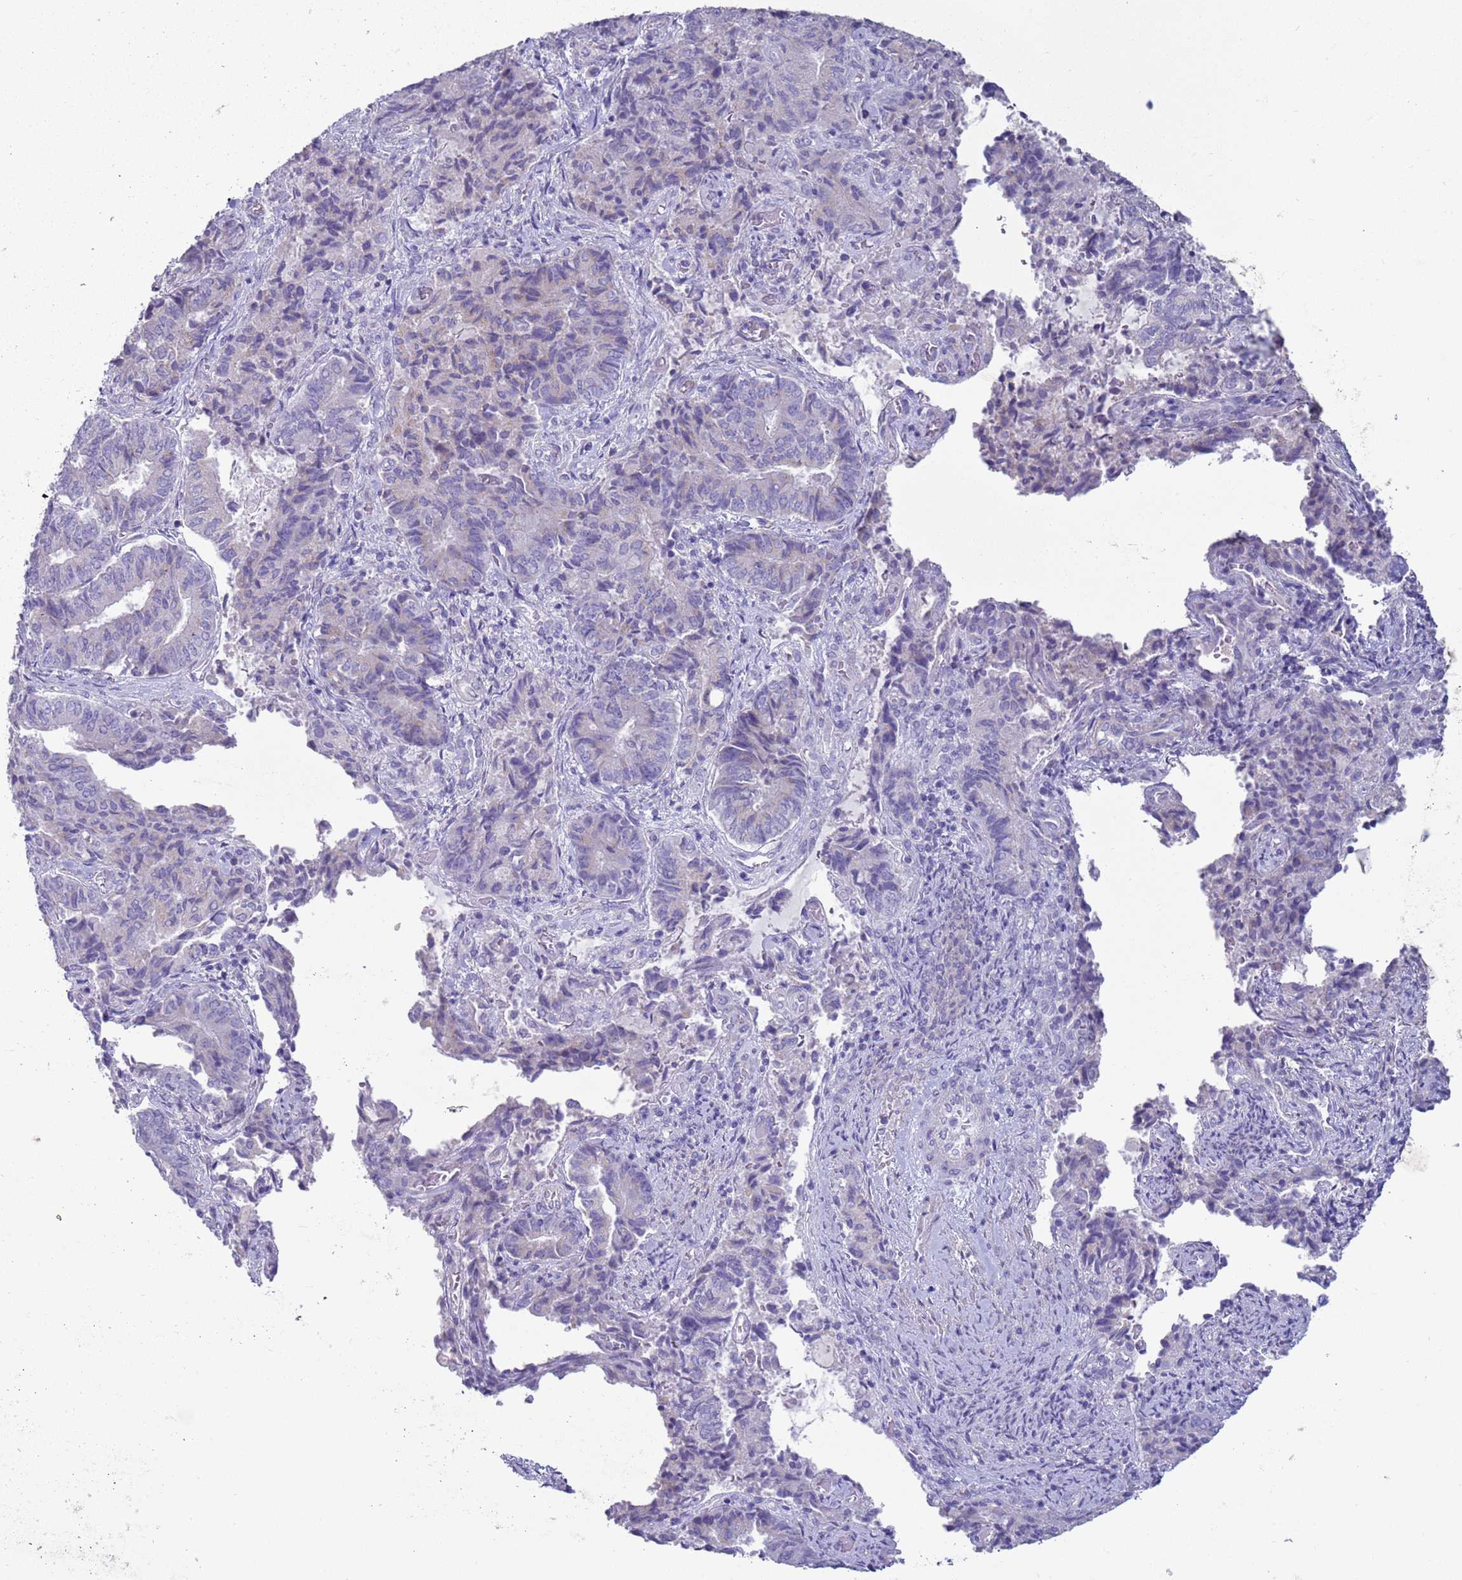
{"staining": {"intensity": "negative", "quantity": "none", "location": "none"}, "tissue": "endometrial cancer", "cell_type": "Tumor cells", "image_type": "cancer", "snomed": [{"axis": "morphology", "description": "Adenocarcinoma, NOS"}, {"axis": "topography", "description": "Endometrium"}], "caption": "Human endometrial cancer (adenocarcinoma) stained for a protein using immunohistochemistry shows no staining in tumor cells.", "gene": "NPAP1", "patient": {"sex": "female", "age": 80}}